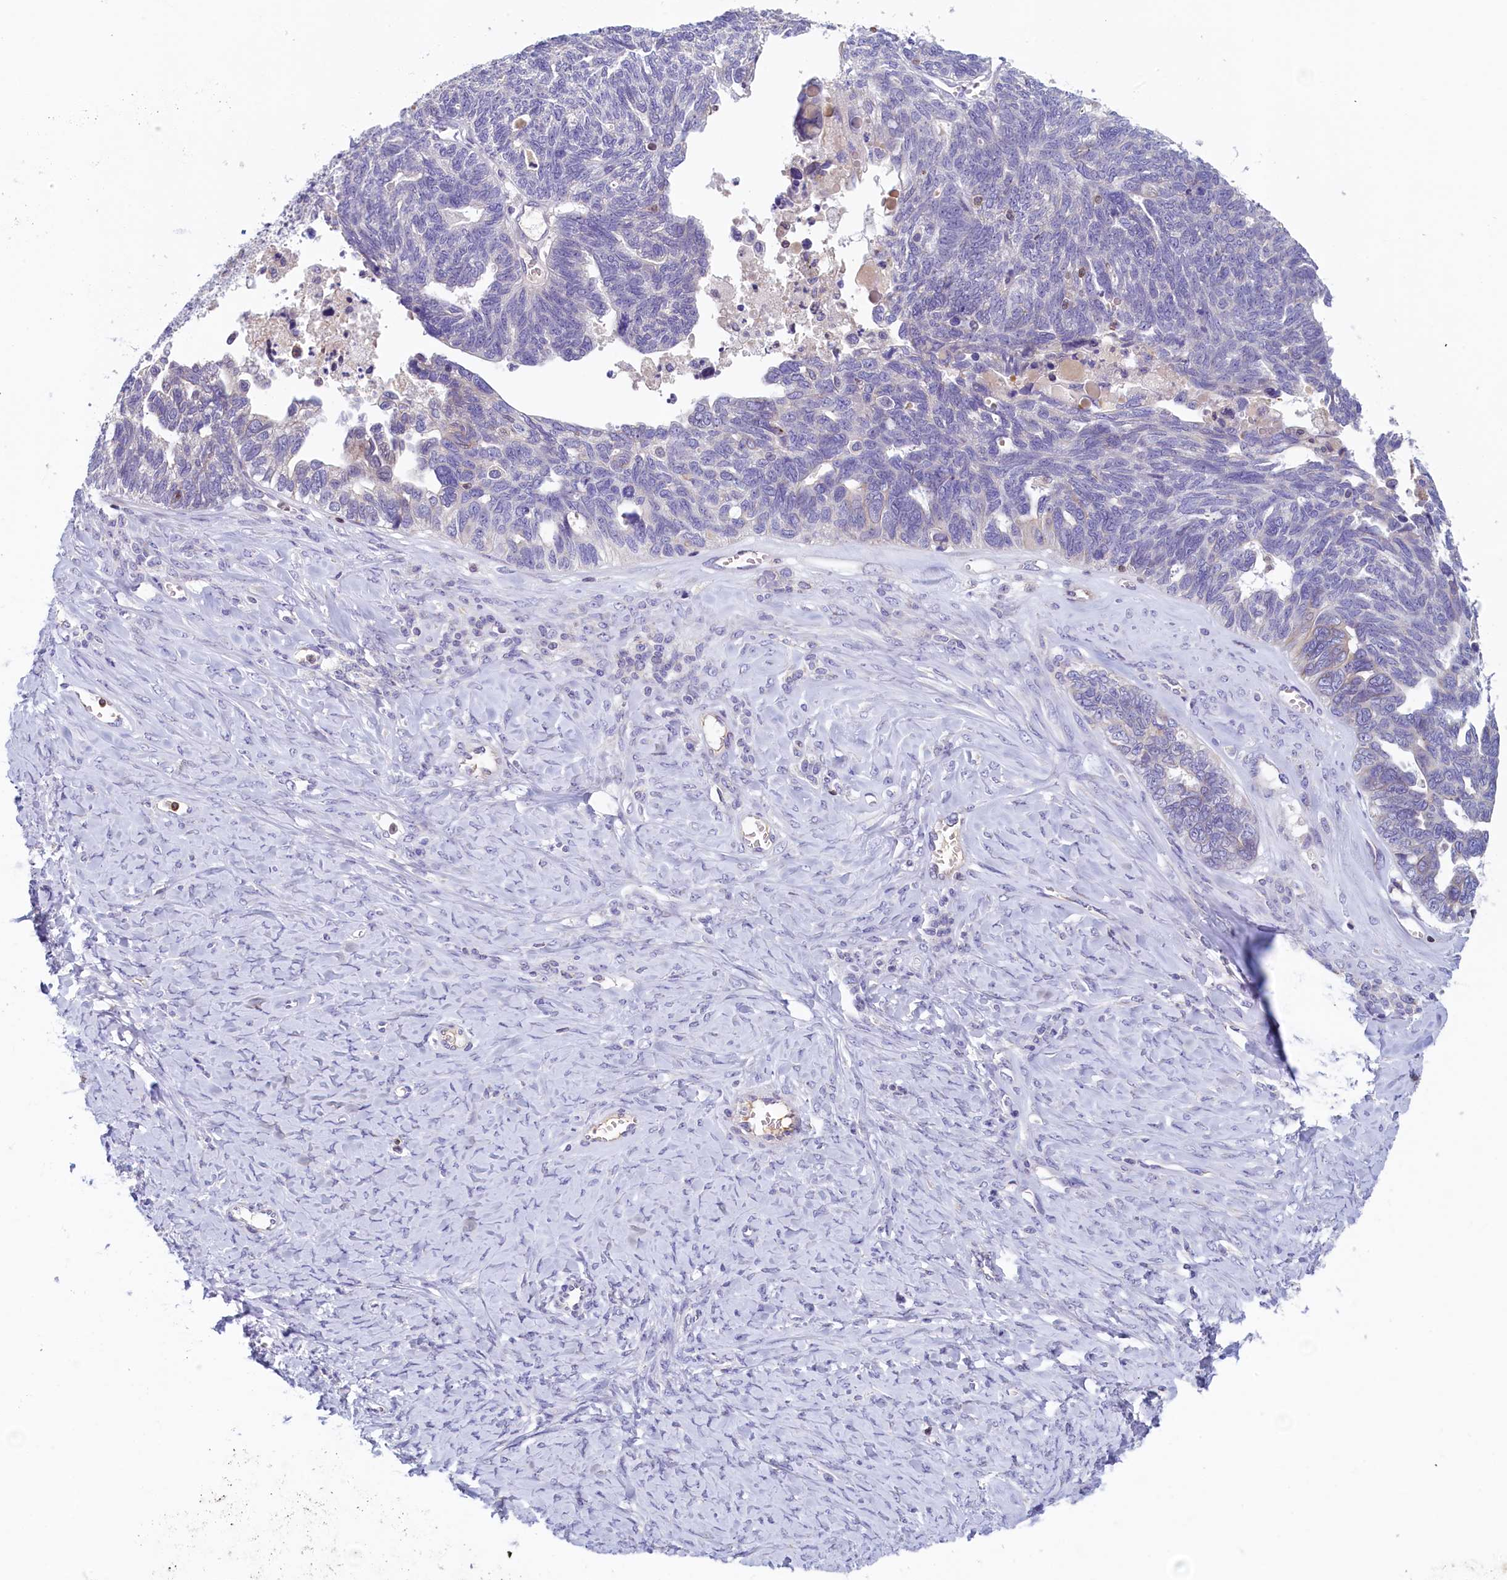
{"staining": {"intensity": "negative", "quantity": "none", "location": "none"}, "tissue": "ovarian cancer", "cell_type": "Tumor cells", "image_type": "cancer", "snomed": [{"axis": "morphology", "description": "Cystadenocarcinoma, serous, NOS"}, {"axis": "topography", "description": "Ovary"}], "caption": "This is a histopathology image of immunohistochemistry staining of ovarian serous cystadenocarcinoma, which shows no positivity in tumor cells.", "gene": "TRAF3IP3", "patient": {"sex": "female", "age": 79}}